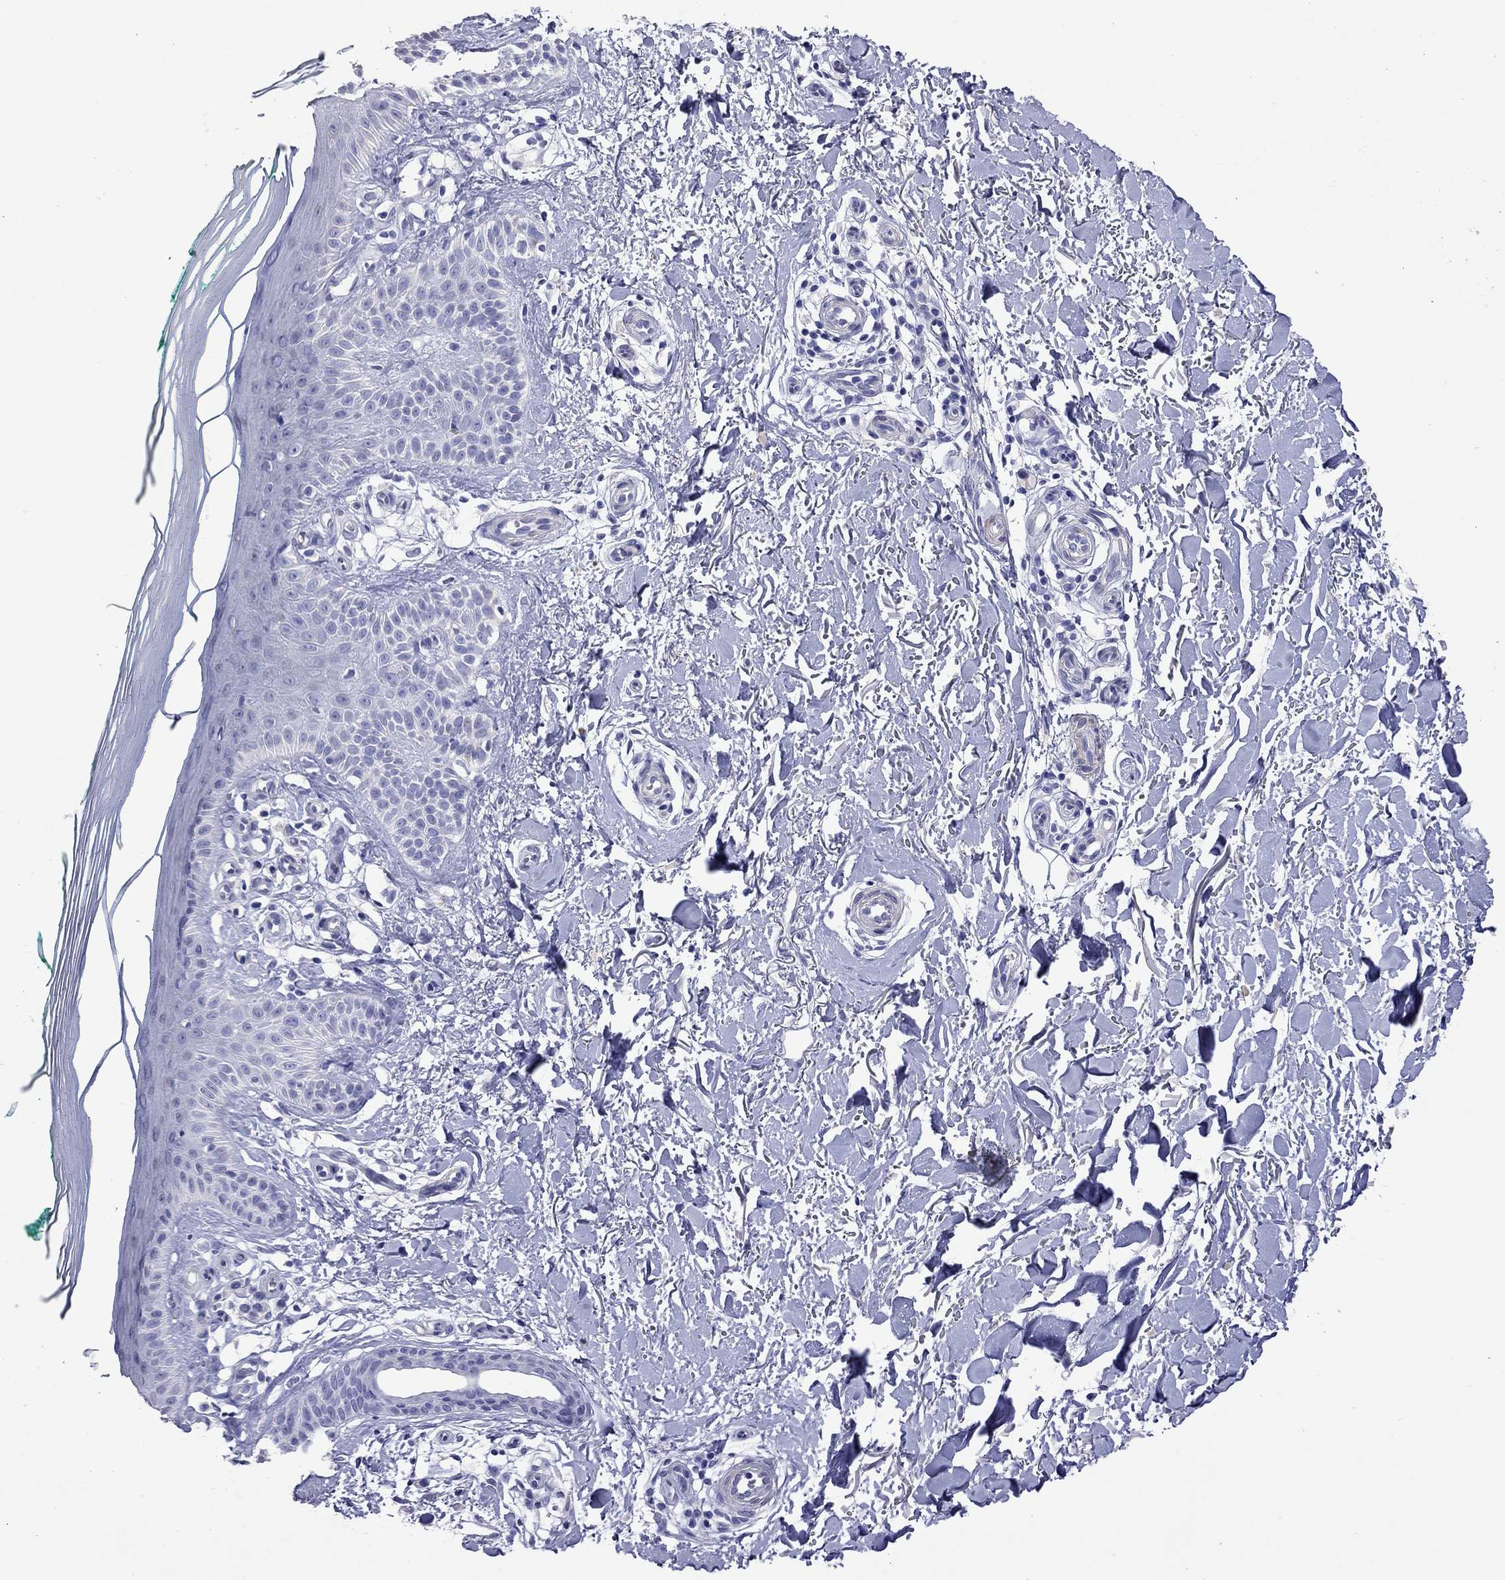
{"staining": {"intensity": "negative", "quantity": "none", "location": "none"}, "tissue": "skin", "cell_type": "Fibroblasts", "image_type": "normal", "snomed": [{"axis": "morphology", "description": "Normal tissue, NOS"}, {"axis": "morphology", "description": "Inflammation, NOS"}, {"axis": "morphology", "description": "Fibrosis, NOS"}, {"axis": "topography", "description": "Skin"}], "caption": "Immunohistochemistry of unremarkable skin displays no positivity in fibroblasts. The staining was performed using DAB (3,3'-diaminobenzidine) to visualize the protein expression in brown, while the nuclei were stained in blue with hematoxylin (Magnification: 20x).", "gene": "KIAA2012", "patient": {"sex": "male", "age": 71}}